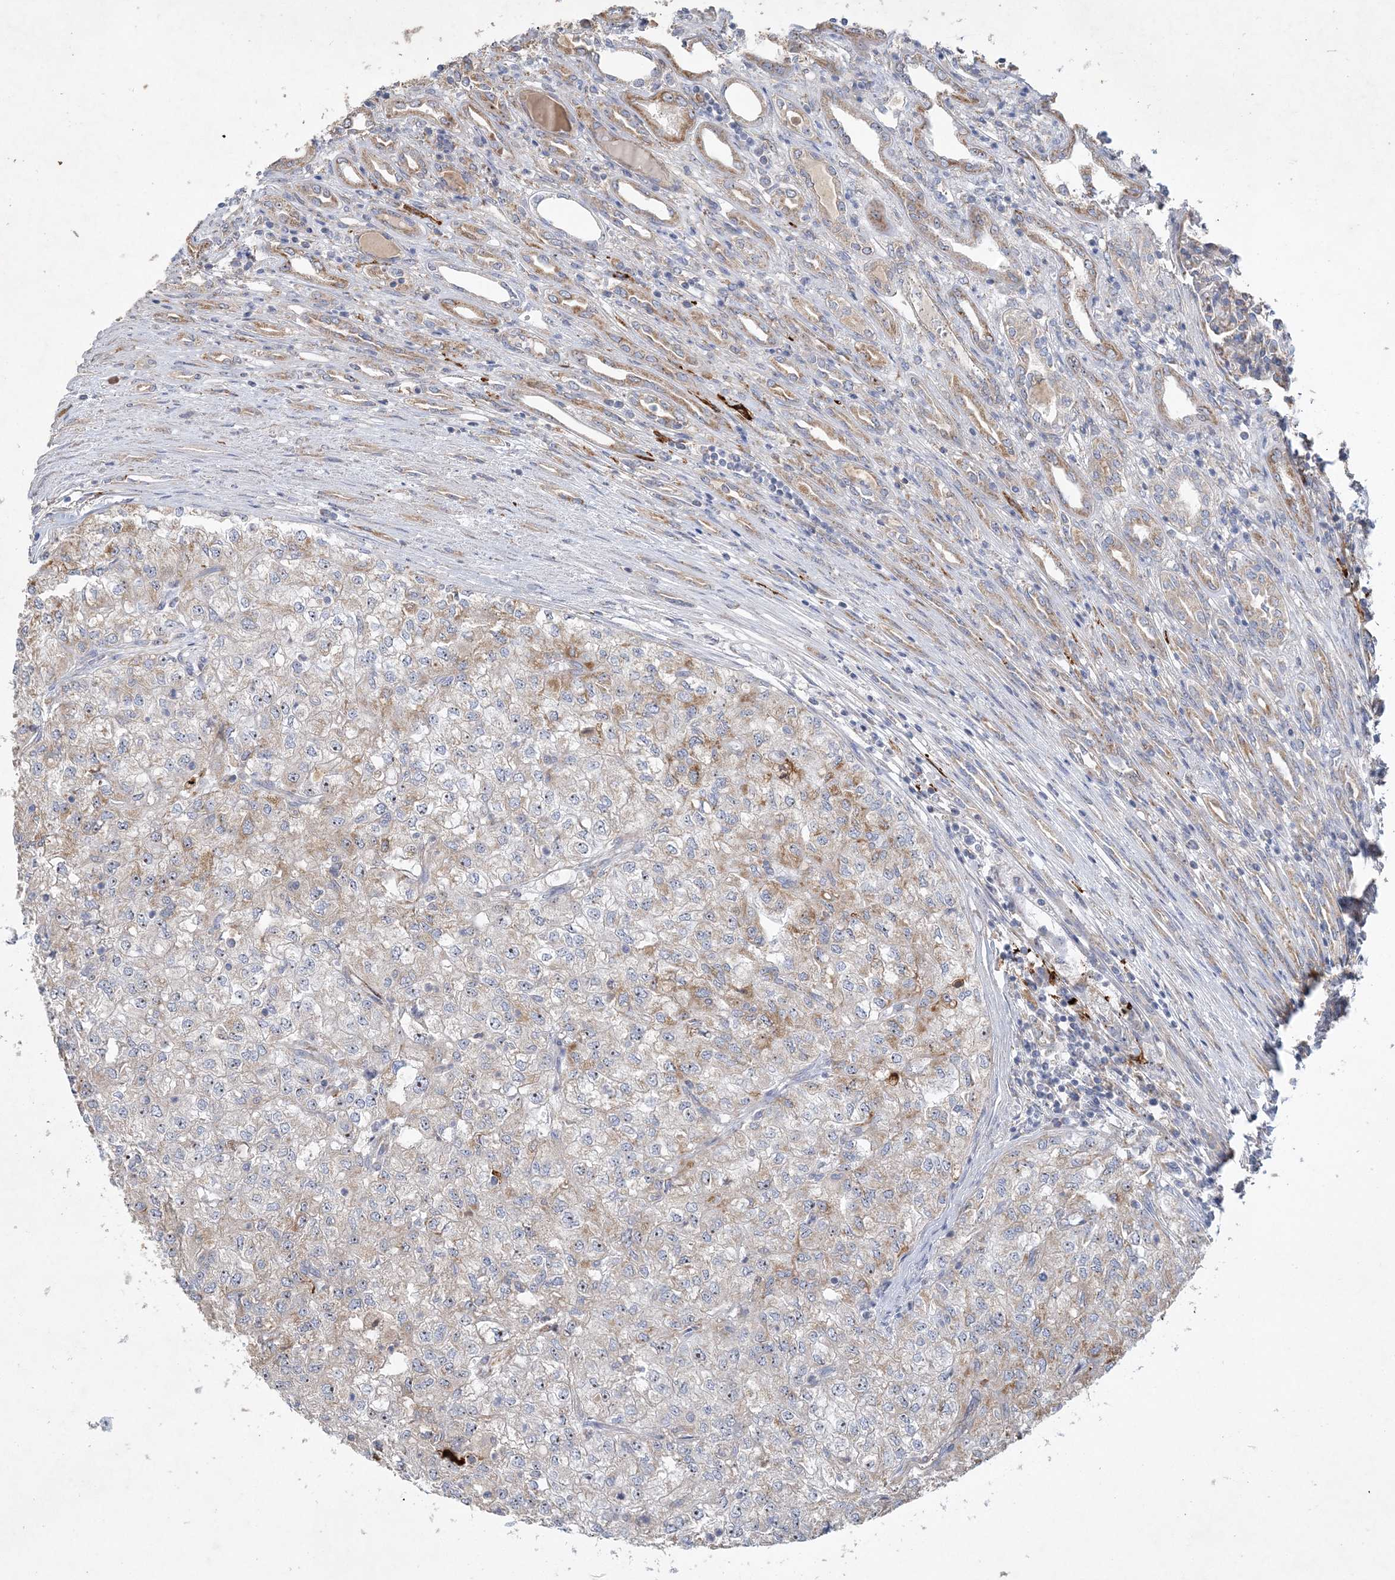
{"staining": {"intensity": "weak", "quantity": "<25%", "location": "cytoplasmic/membranous"}, "tissue": "renal cancer", "cell_type": "Tumor cells", "image_type": "cancer", "snomed": [{"axis": "morphology", "description": "Adenocarcinoma, NOS"}, {"axis": "topography", "description": "Kidney"}], "caption": "Tumor cells show no significant expression in adenocarcinoma (renal).", "gene": "FEZ2", "patient": {"sex": "female", "age": 54}}